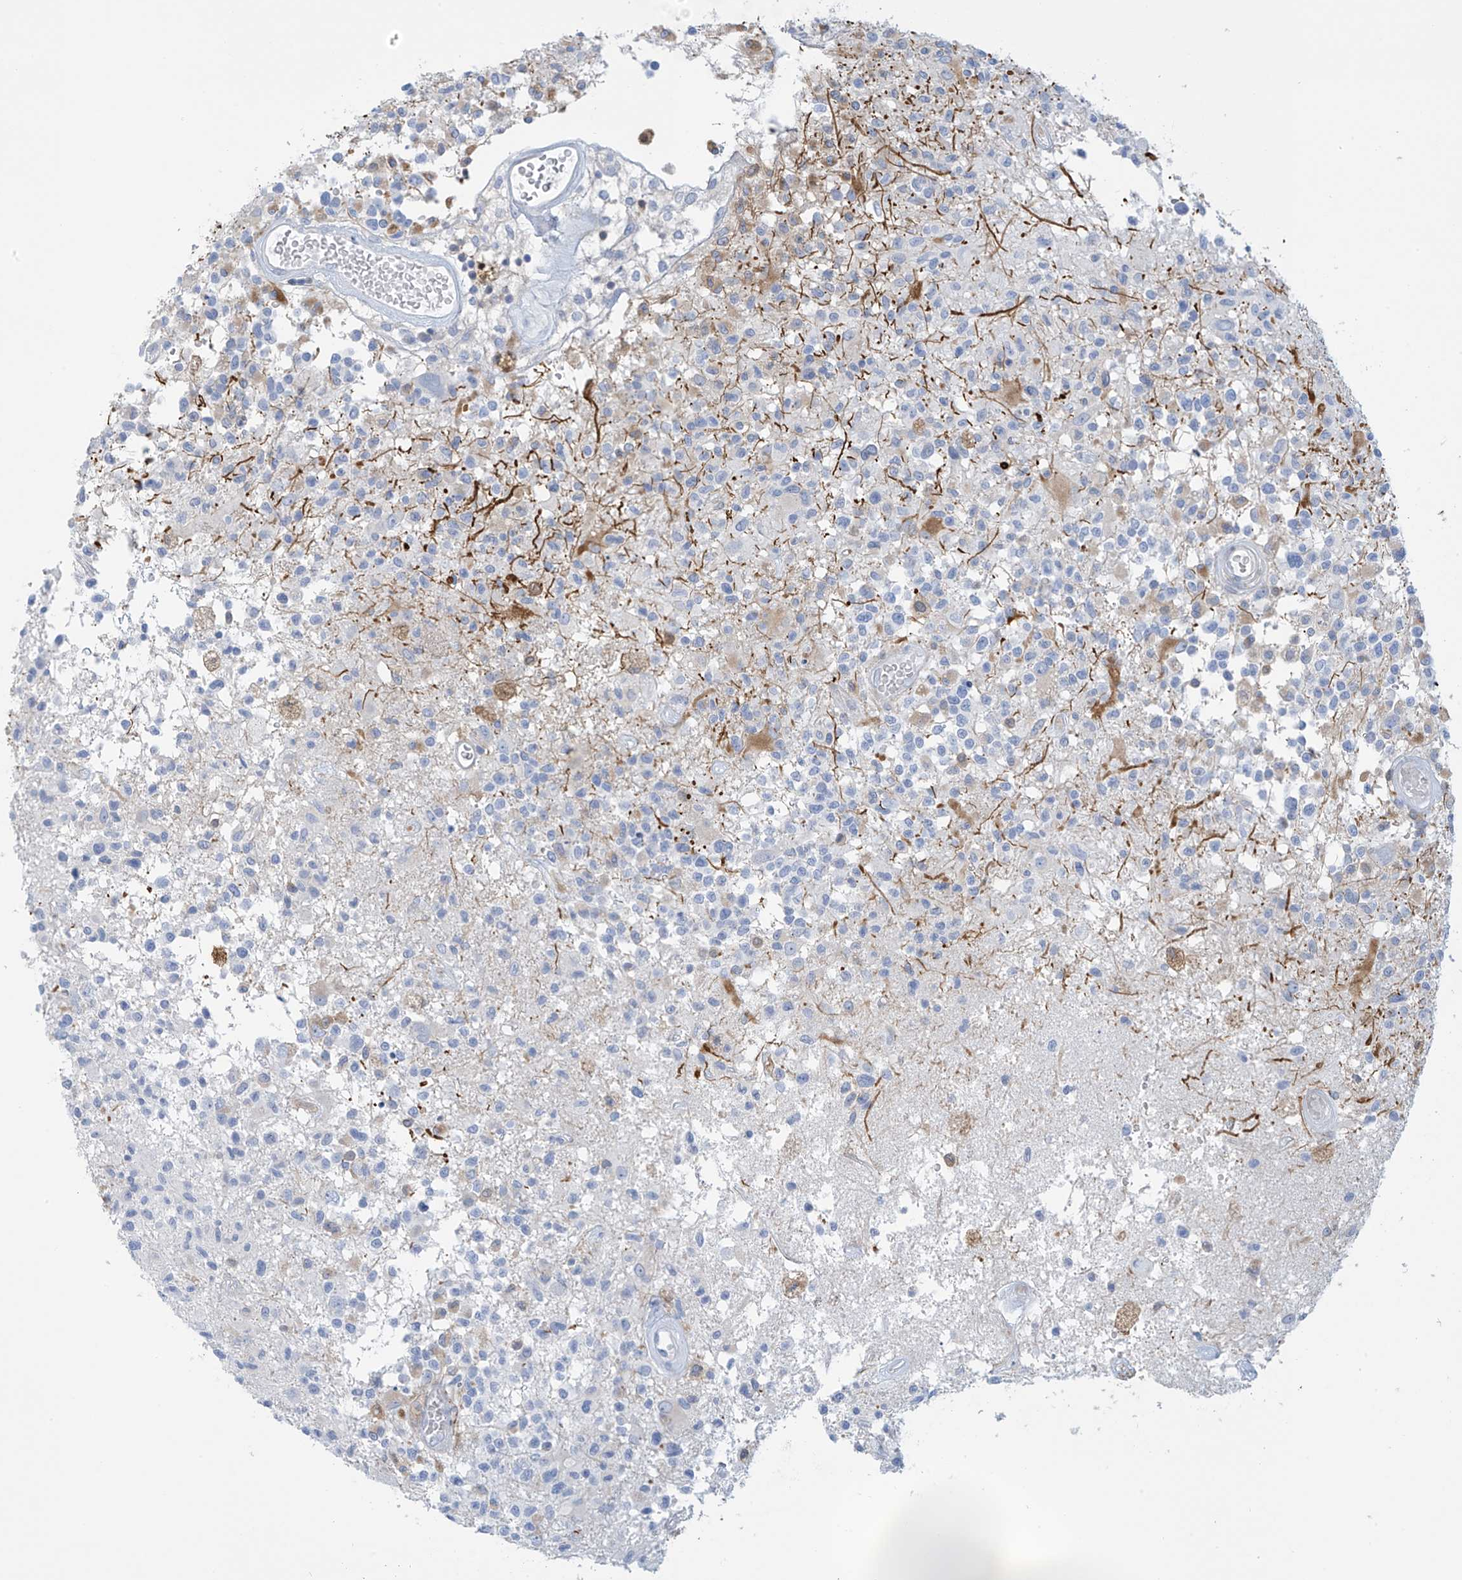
{"staining": {"intensity": "negative", "quantity": "none", "location": "none"}, "tissue": "glioma", "cell_type": "Tumor cells", "image_type": "cancer", "snomed": [{"axis": "morphology", "description": "Glioma, malignant, High grade"}, {"axis": "morphology", "description": "Glioblastoma, NOS"}, {"axis": "topography", "description": "Brain"}], "caption": "A micrograph of glioma stained for a protein reveals no brown staining in tumor cells.", "gene": "TRMT2B", "patient": {"sex": "male", "age": 60}}